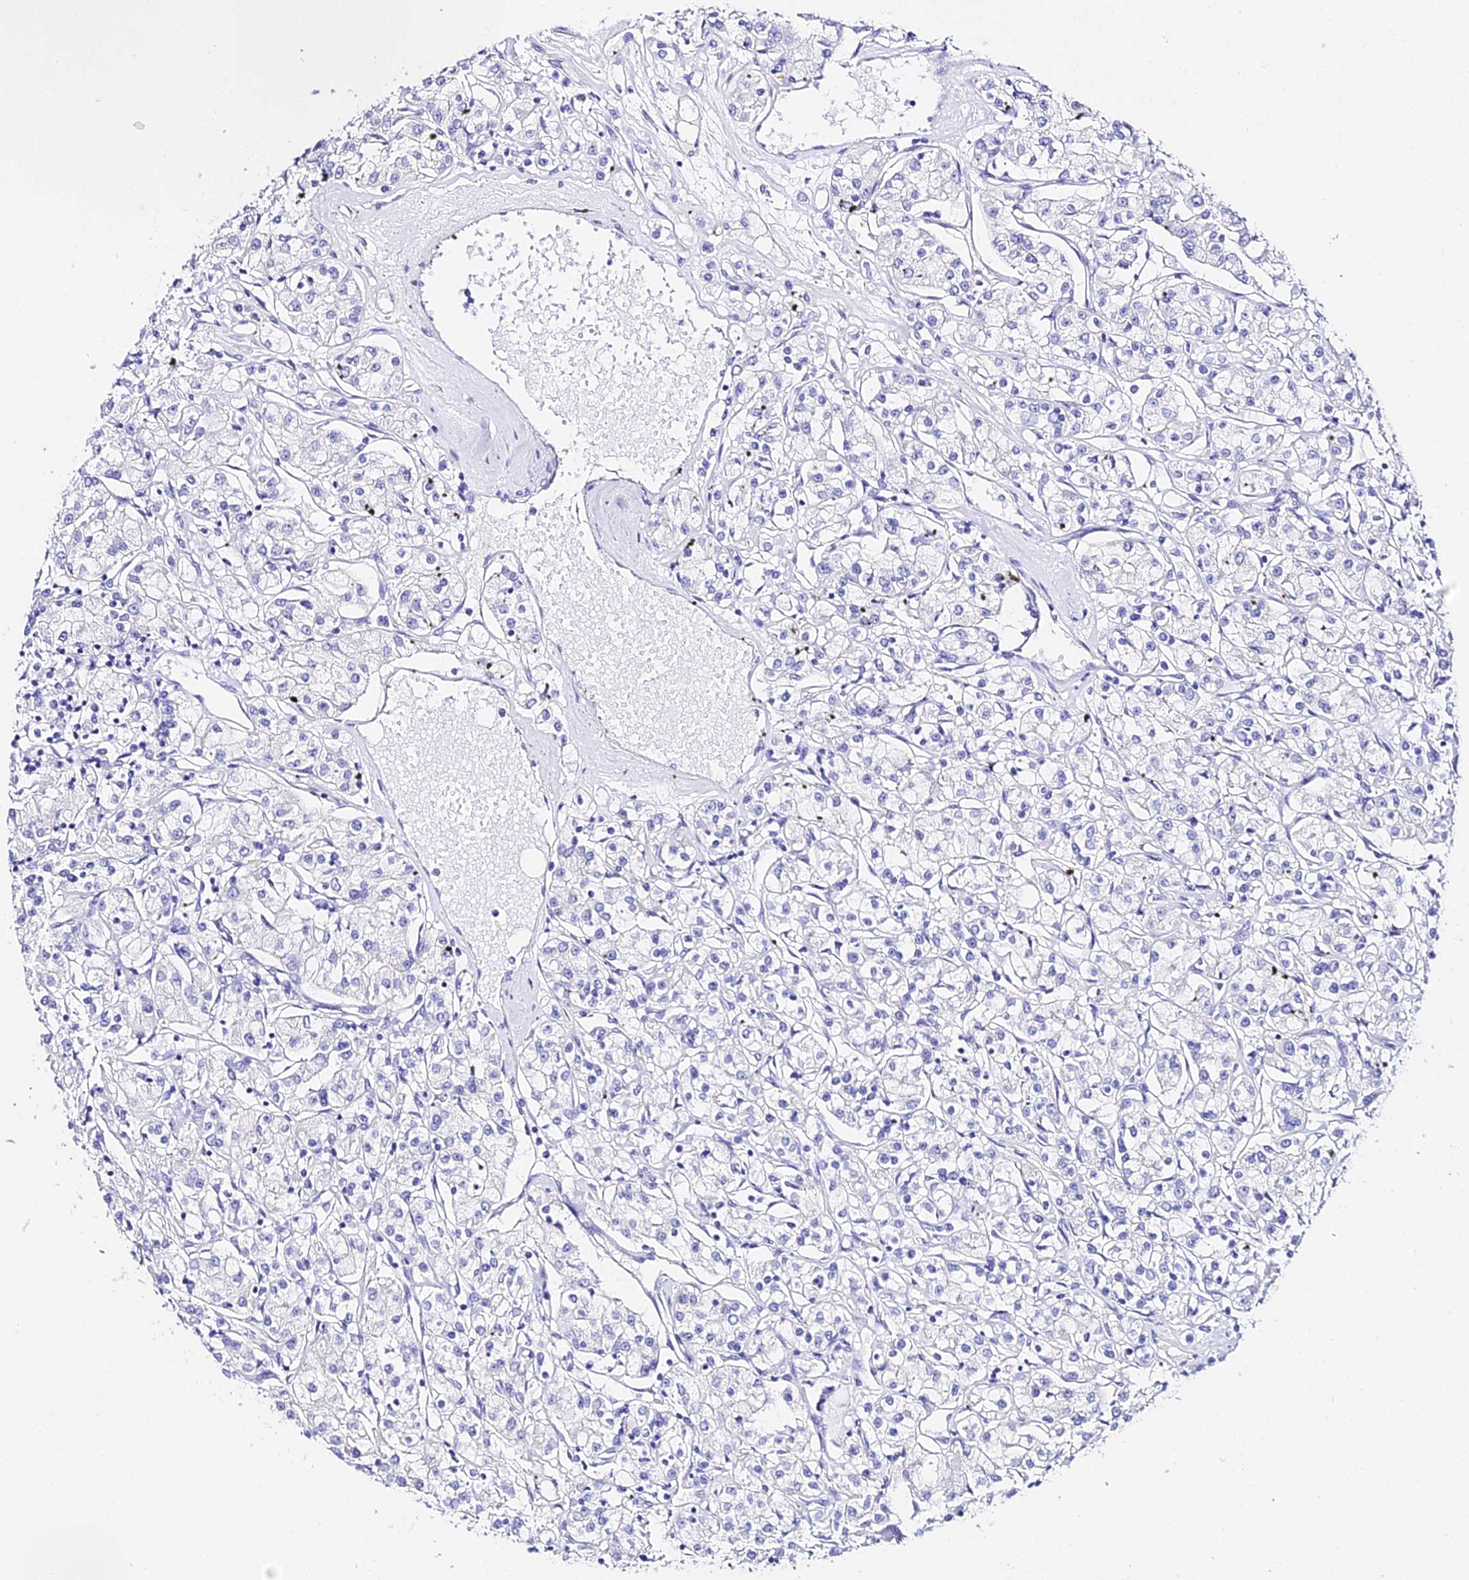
{"staining": {"intensity": "negative", "quantity": "none", "location": "none"}, "tissue": "renal cancer", "cell_type": "Tumor cells", "image_type": "cancer", "snomed": [{"axis": "morphology", "description": "Adenocarcinoma, NOS"}, {"axis": "topography", "description": "Kidney"}], "caption": "Tumor cells are negative for protein expression in human adenocarcinoma (renal). (Stains: DAB IHC with hematoxylin counter stain, Microscopy: brightfield microscopy at high magnification).", "gene": "TMEM117", "patient": {"sex": "female", "age": 59}}